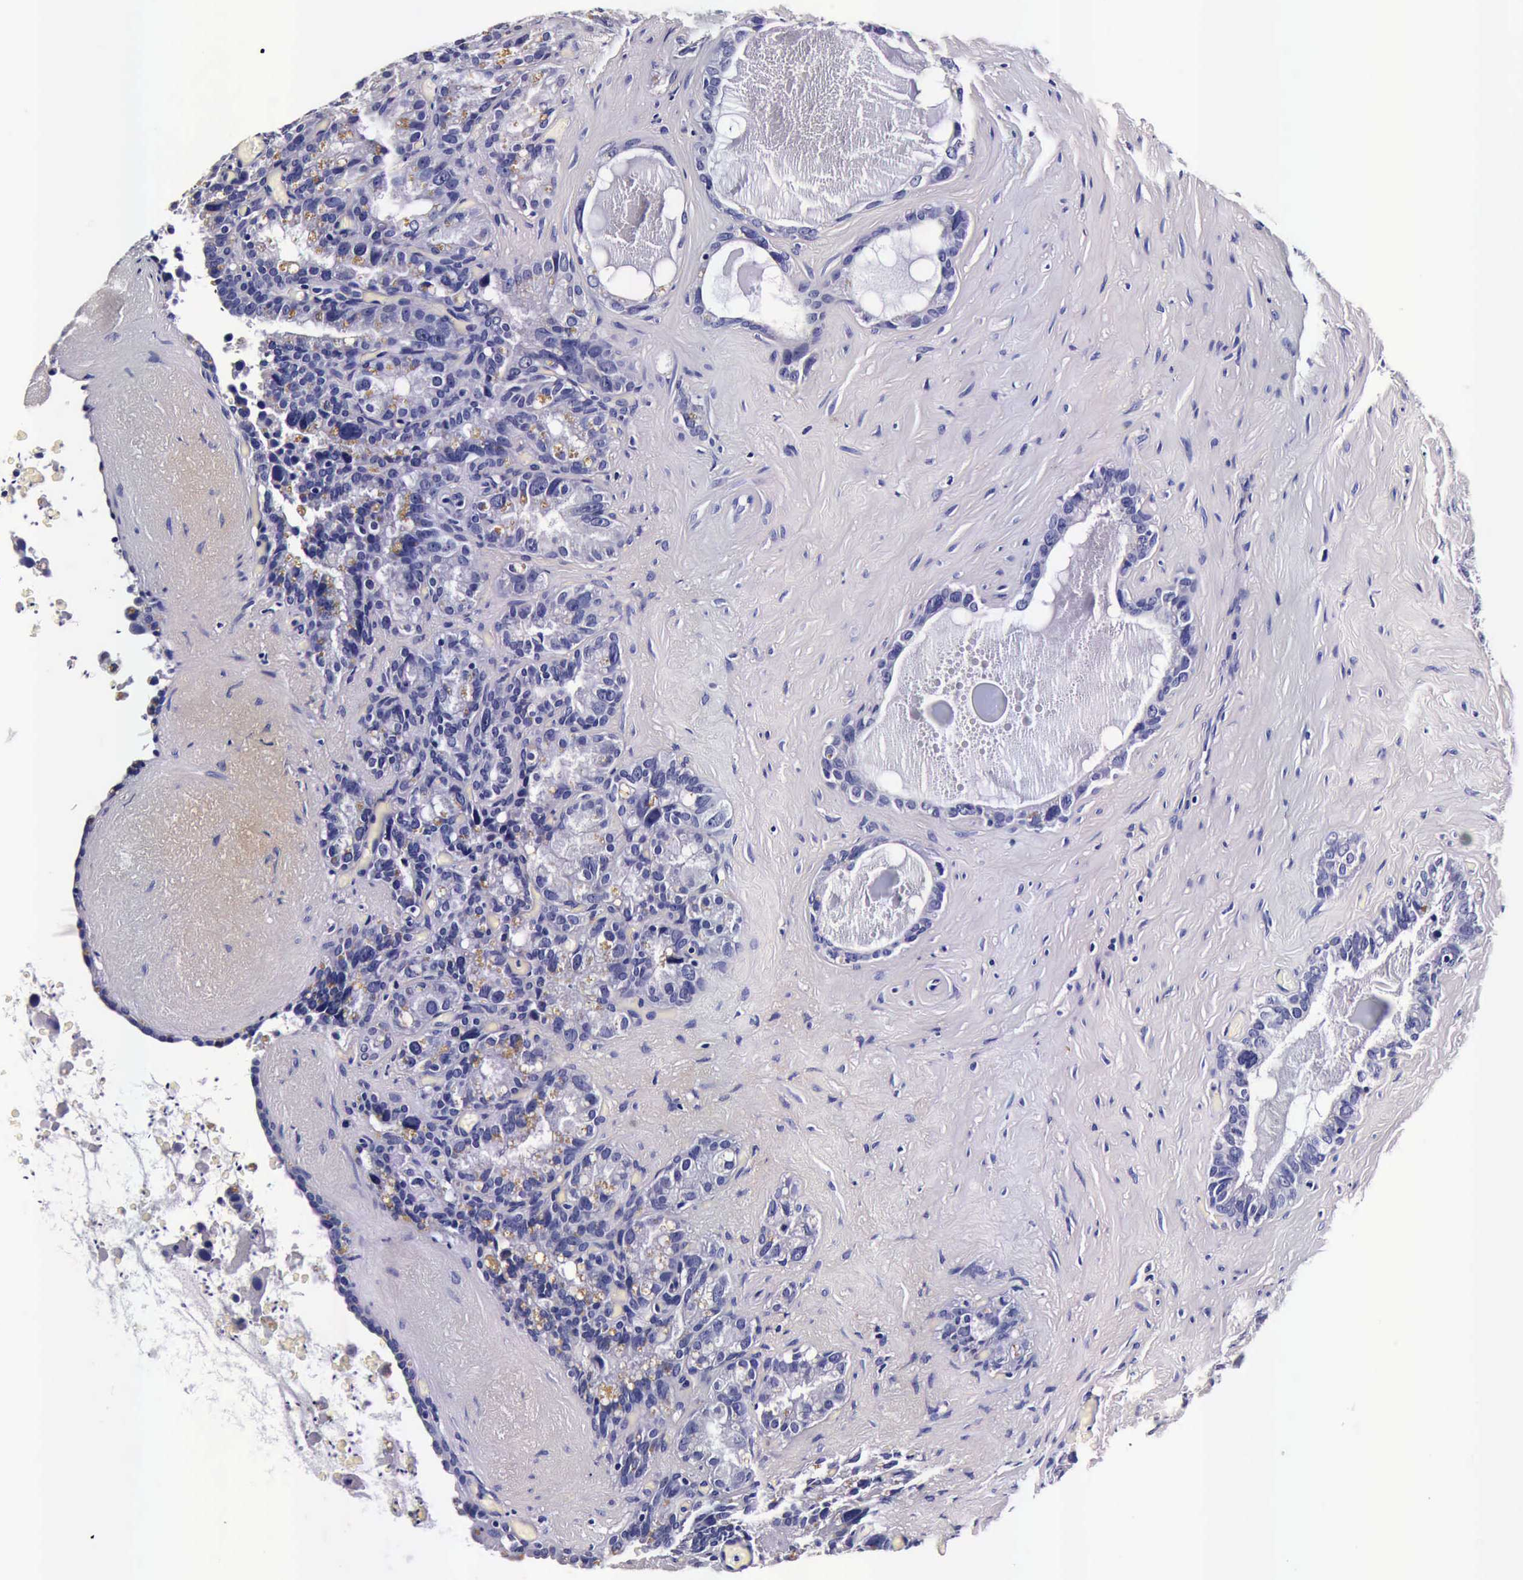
{"staining": {"intensity": "negative", "quantity": "none", "location": "none"}, "tissue": "seminal vesicle", "cell_type": "Glandular cells", "image_type": "normal", "snomed": [{"axis": "morphology", "description": "Normal tissue, NOS"}, {"axis": "topography", "description": "Seminal veicle"}], "caption": "Immunohistochemistry (IHC) photomicrograph of normal seminal vesicle: human seminal vesicle stained with DAB demonstrates no significant protein positivity in glandular cells.", "gene": "IAPP", "patient": {"sex": "male", "age": 63}}